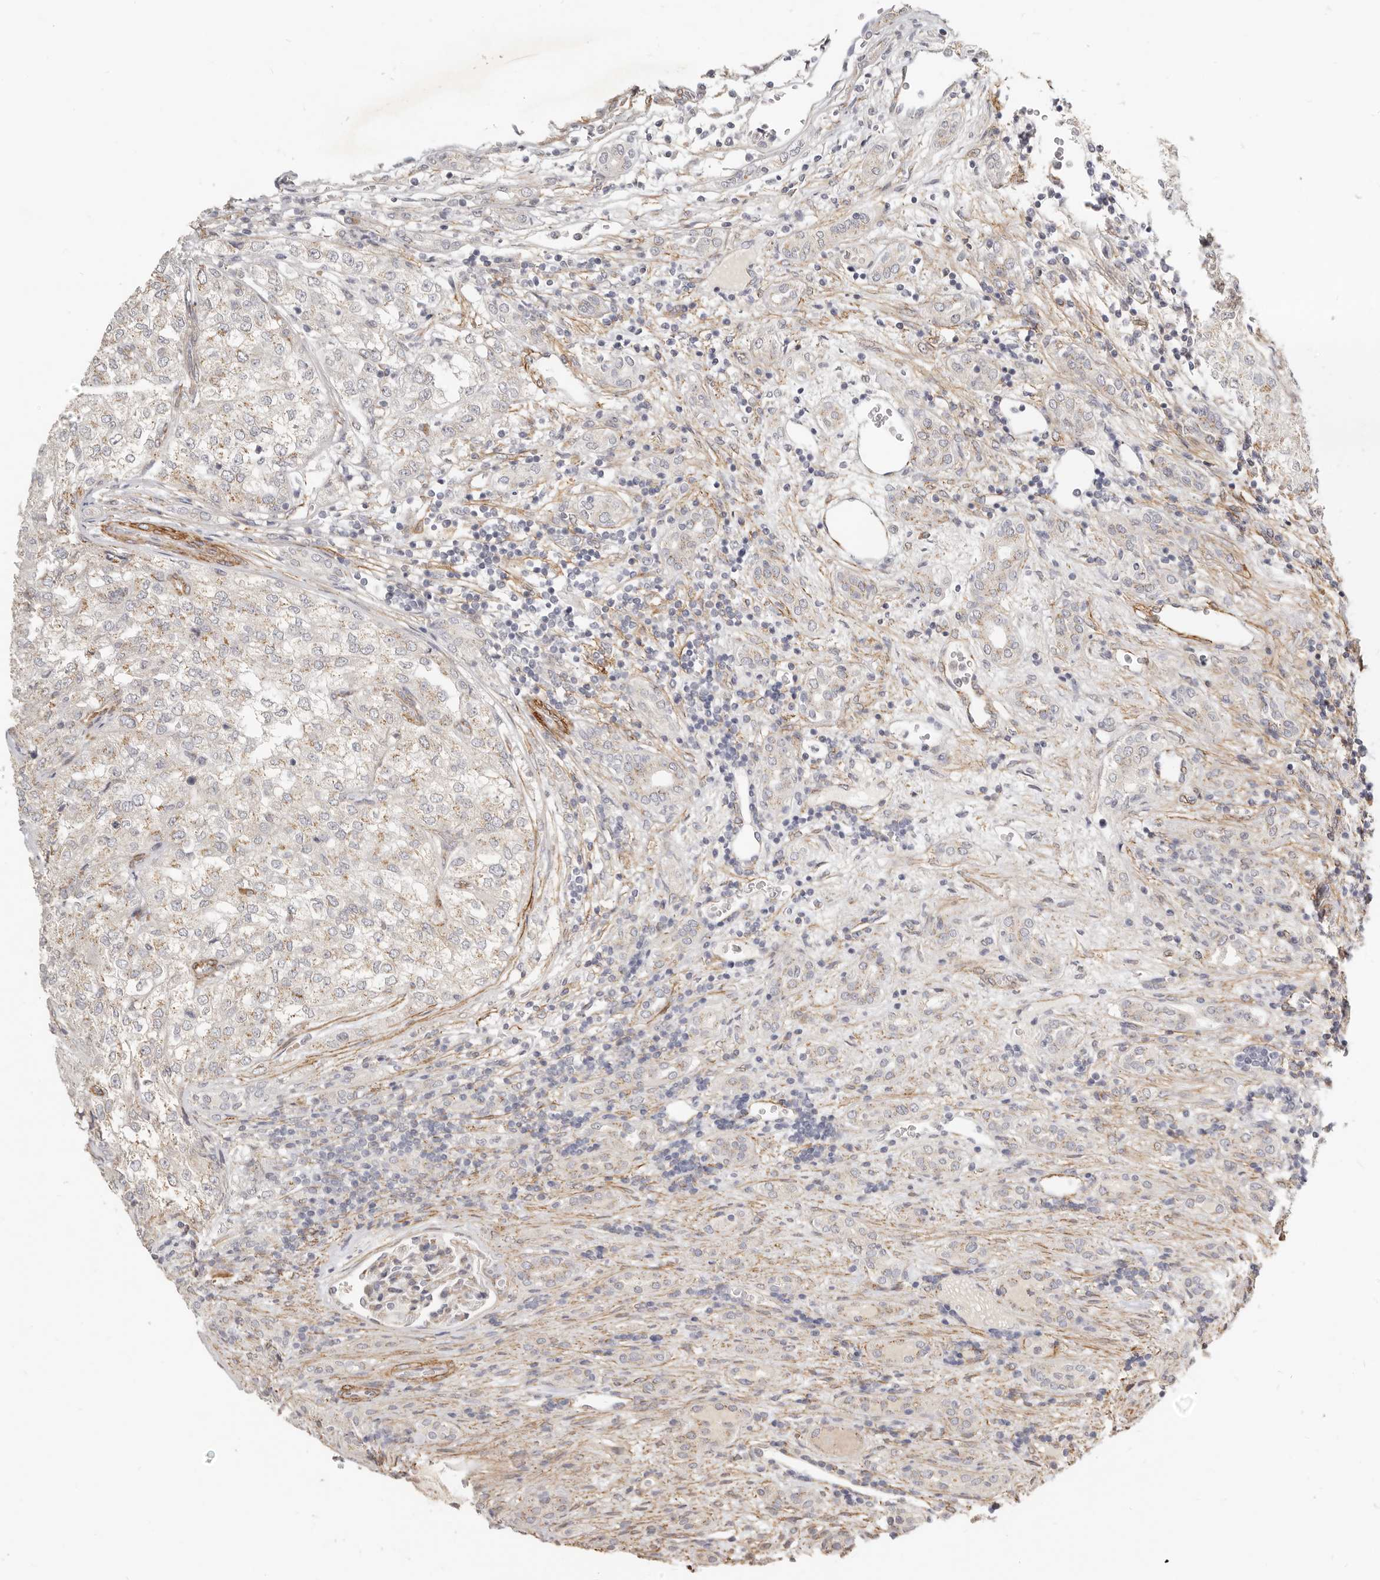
{"staining": {"intensity": "weak", "quantity": "25%-75%", "location": "cytoplasmic/membranous"}, "tissue": "renal cancer", "cell_type": "Tumor cells", "image_type": "cancer", "snomed": [{"axis": "morphology", "description": "Adenocarcinoma, NOS"}, {"axis": "topography", "description": "Kidney"}], "caption": "IHC image of neoplastic tissue: renal adenocarcinoma stained using immunohistochemistry (IHC) demonstrates low levels of weak protein expression localized specifically in the cytoplasmic/membranous of tumor cells, appearing as a cytoplasmic/membranous brown color.", "gene": "RABAC1", "patient": {"sex": "female", "age": 54}}